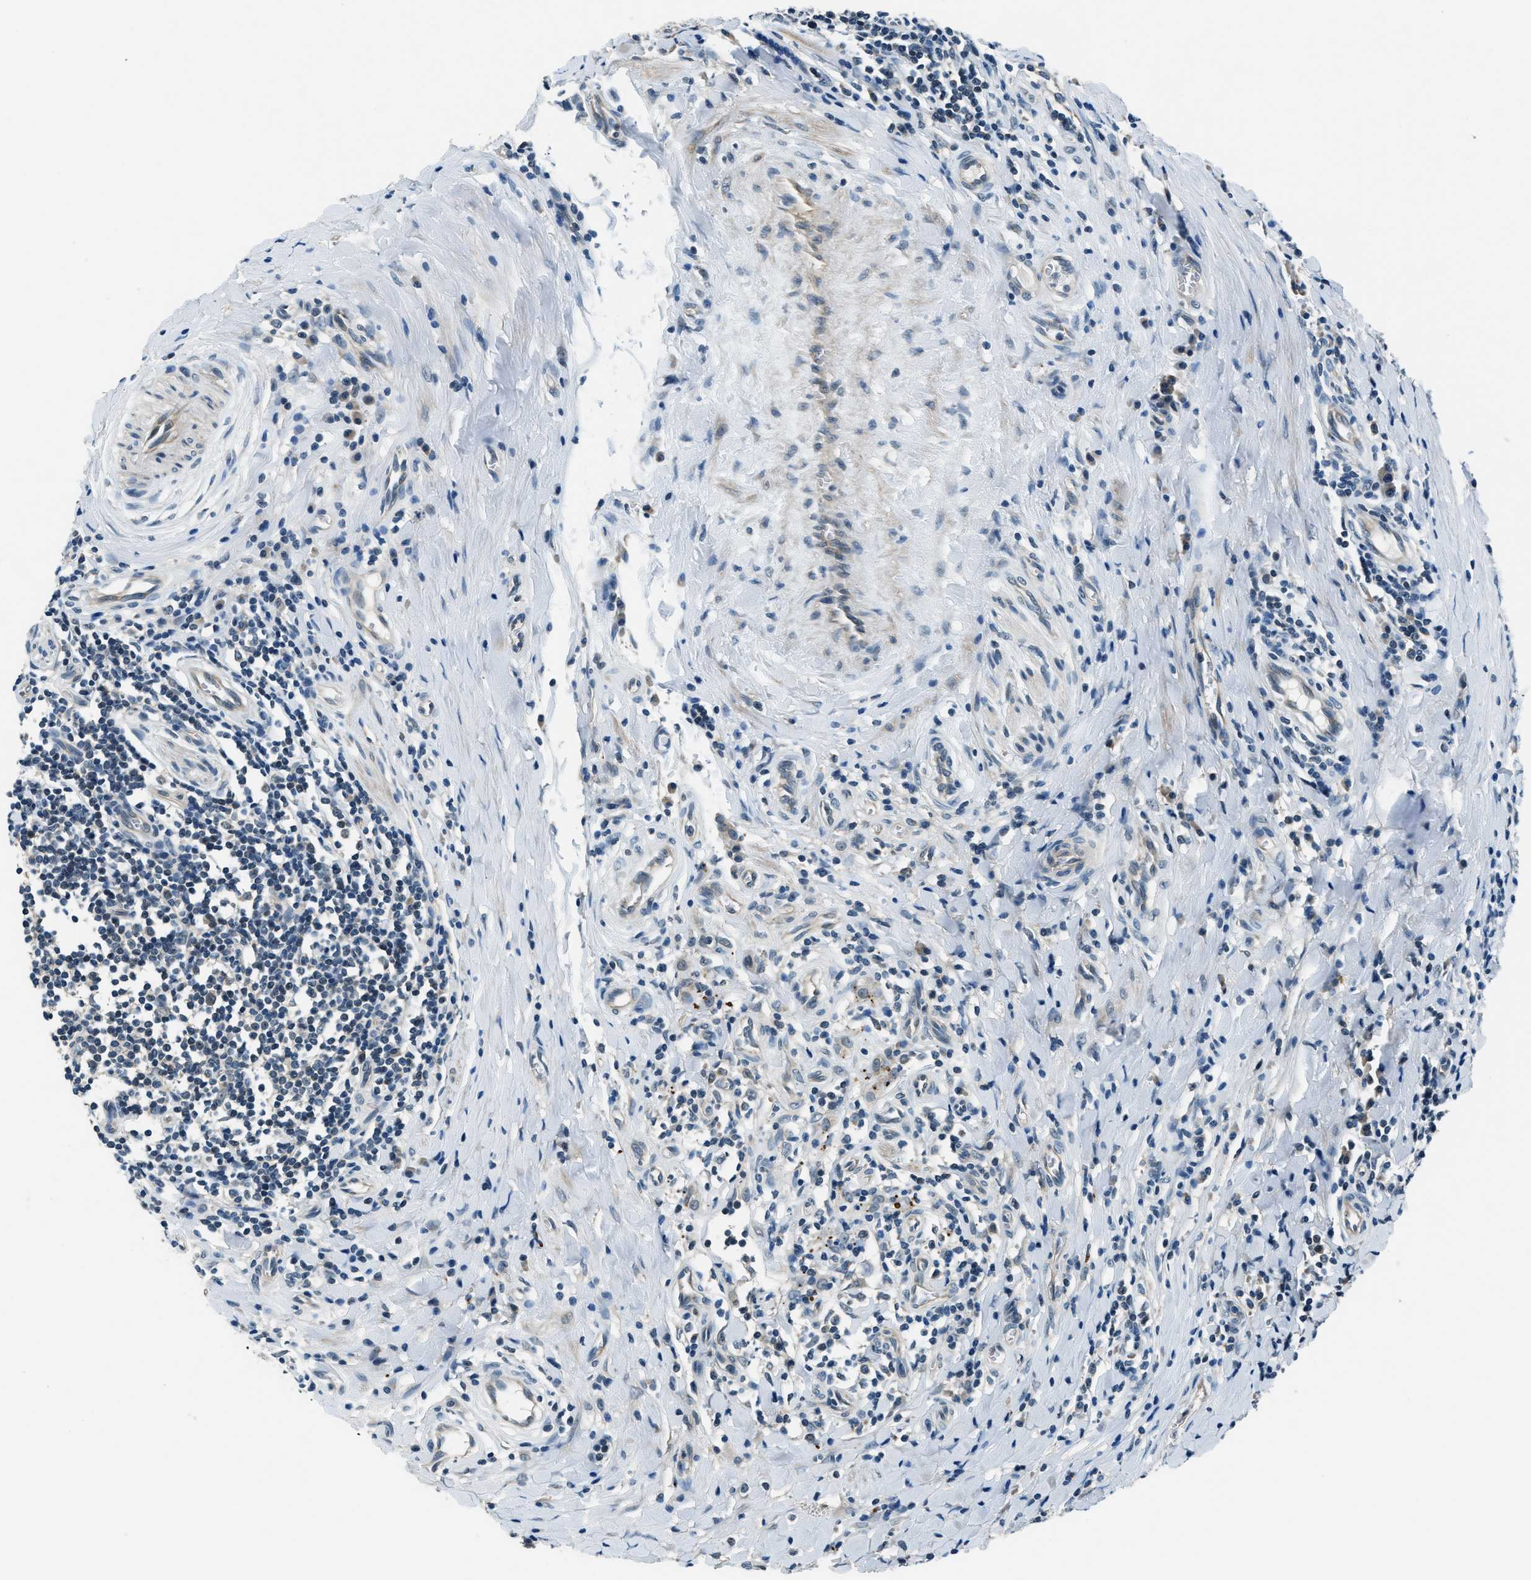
{"staining": {"intensity": "negative", "quantity": "none", "location": "none"}, "tissue": "testis cancer", "cell_type": "Tumor cells", "image_type": "cancer", "snomed": [{"axis": "morphology", "description": "Seminoma, NOS"}, {"axis": "morphology", "description": "Carcinoma, Embryonal, NOS"}, {"axis": "topography", "description": "Testis"}], "caption": "A high-resolution image shows immunohistochemistry (IHC) staining of testis cancer (seminoma), which demonstrates no significant positivity in tumor cells. (Stains: DAB (3,3'-diaminobenzidine) immunohistochemistry with hematoxylin counter stain, Microscopy: brightfield microscopy at high magnification).", "gene": "NME8", "patient": {"sex": "male", "age": 52}}